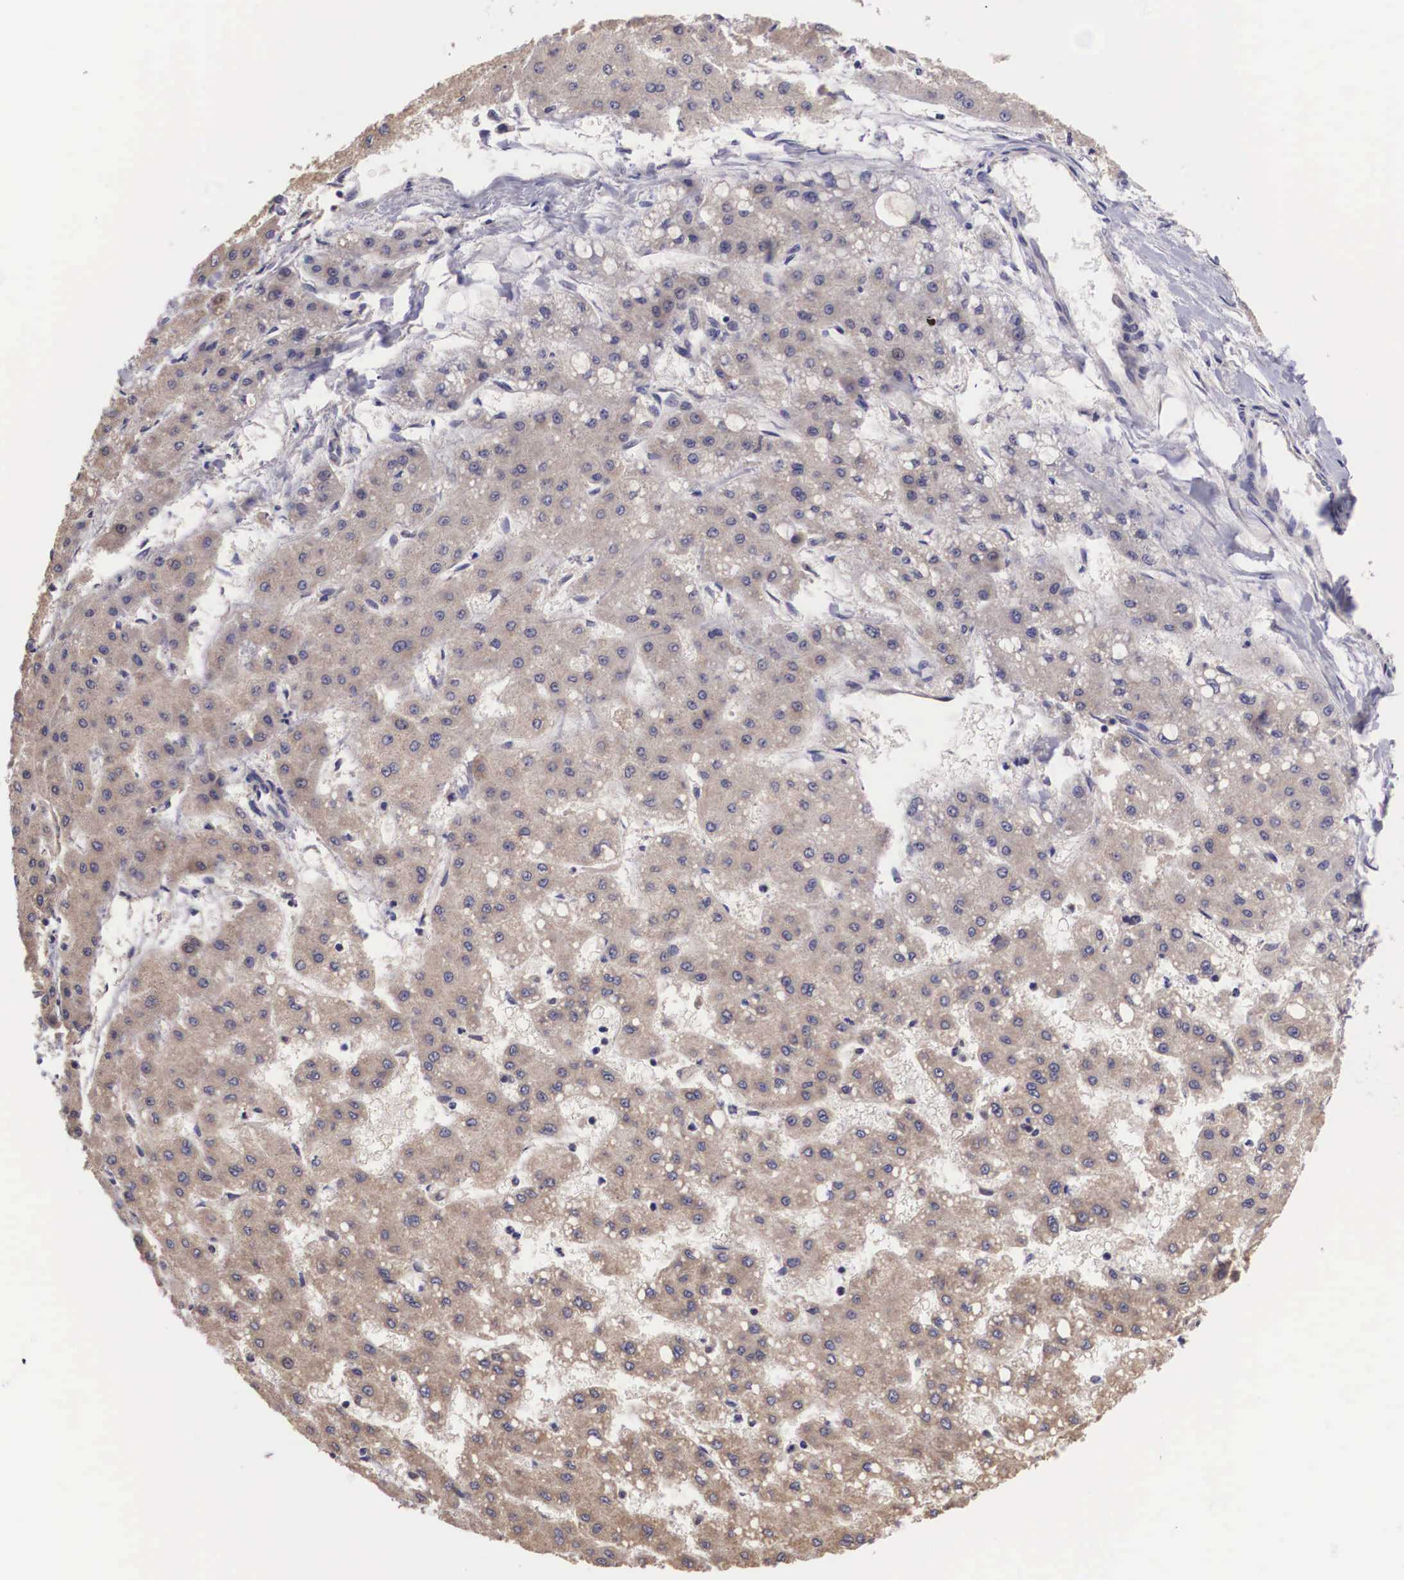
{"staining": {"intensity": "moderate", "quantity": "25%-75%", "location": "cytoplasmic/membranous"}, "tissue": "liver cancer", "cell_type": "Tumor cells", "image_type": "cancer", "snomed": [{"axis": "morphology", "description": "Carcinoma, Hepatocellular, NOS"}, {"axis": "topography", "description": "Liver"}], "caption": "Liver cancer (hepatocellular carcinoma) stained for a protein demonstrates moderate cytoplasmic/membranous positivity in tumor cells.", "gene": "ARG2", "patient": {"sex": "female", "age": 52}}